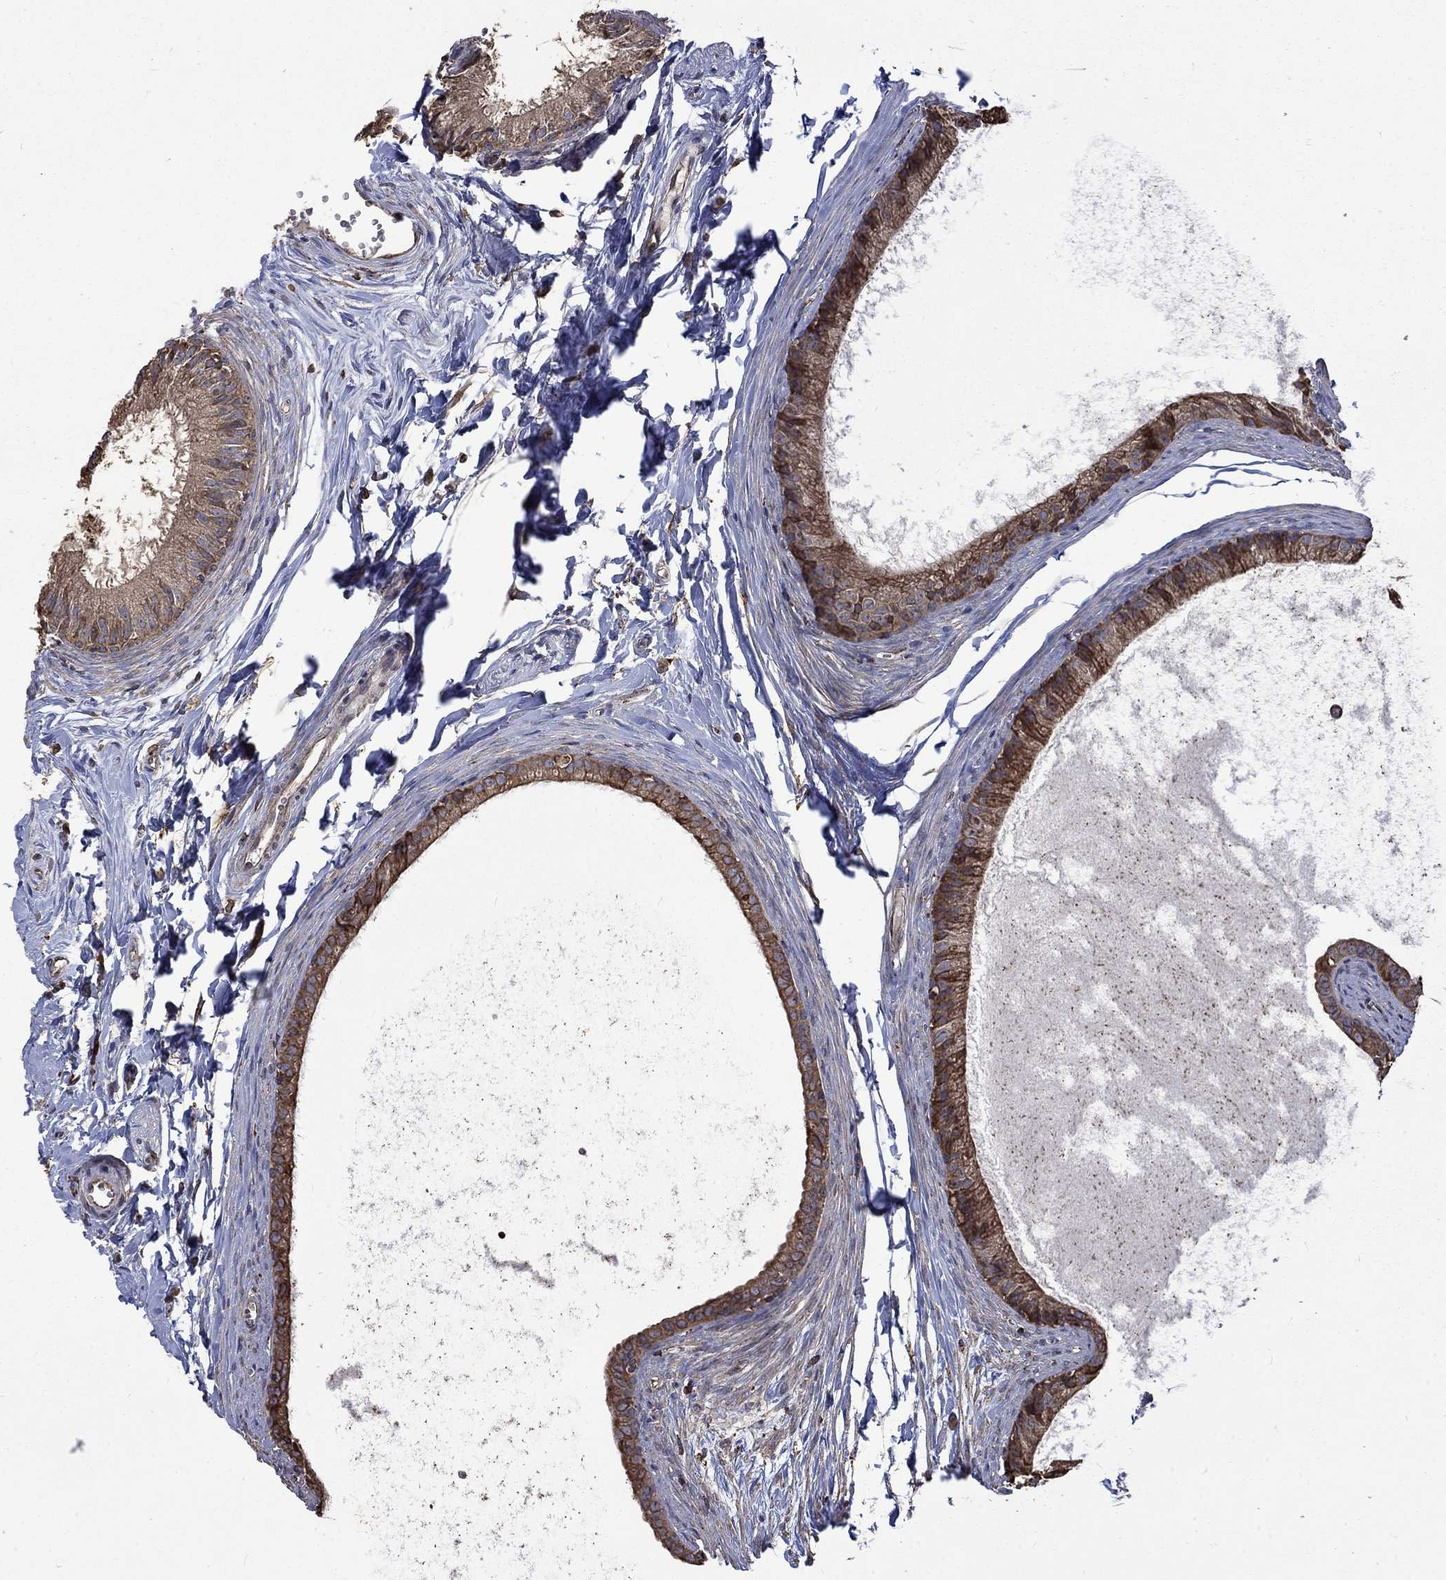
{"staining": {"intensity": "moderate", "quantity": ">75%", "location": "cytoplasmic/membranous"}, "tissue": "epididymis", "cell_type": "Glandular cells", "image_type": "normal", "snomed": [{"axis": "morphology", "description": "Normal tissue, NOS"}, {"axis": "topography", "description": "Epididymis"}], "caption": "Epididymis stained for a protein (brown) demonstrates moderate cytoplasmic/membranous positive expression in approximately >75% of glandular cells.", "gene": "ESRRA", "patient": {"sex": "male", "age": 51}}